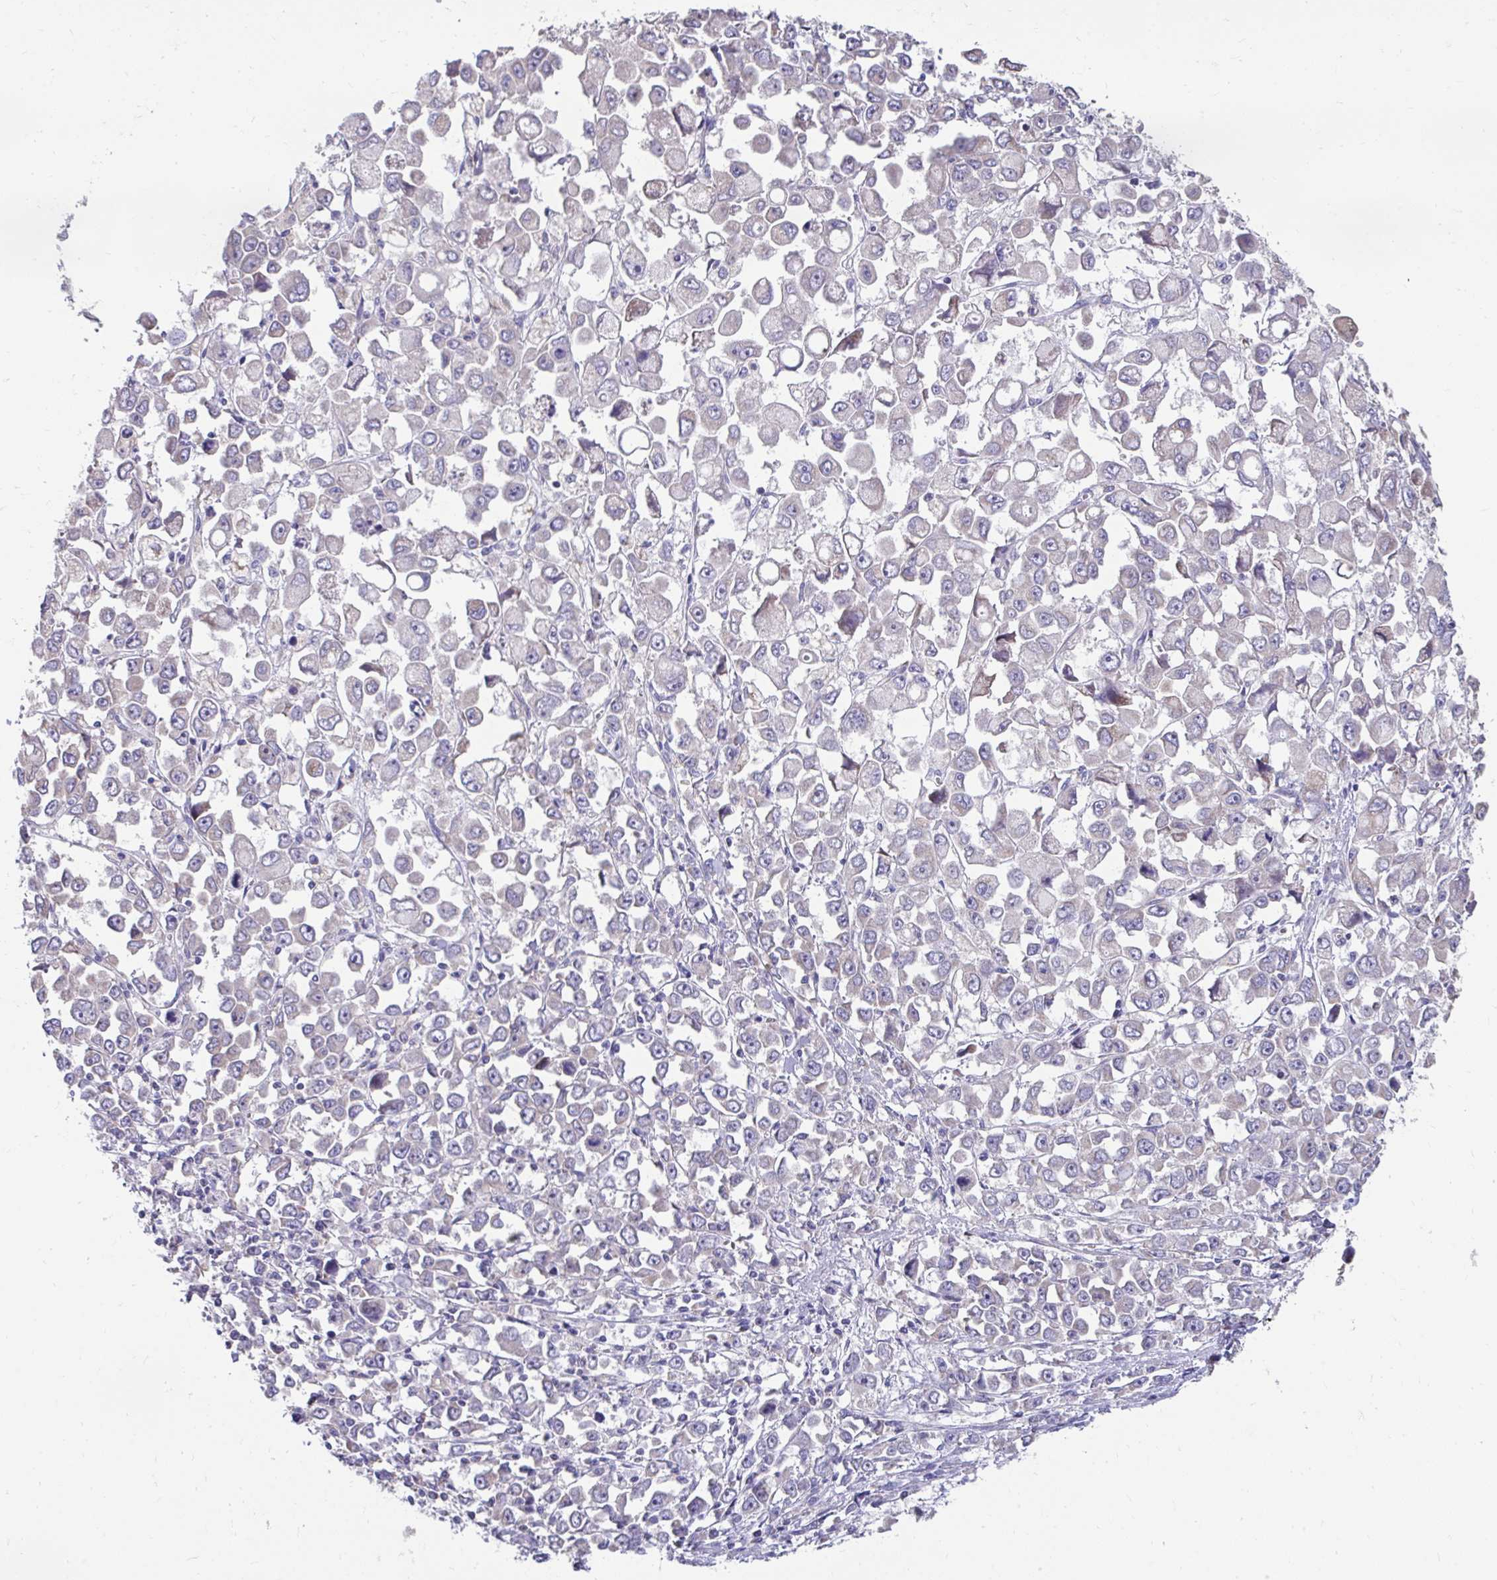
{"staining": {"intensity": "negative", "quantity": "none", "location": "none"}, "tissue": "stomach cancer", "cell_type": "Tumor cells", "image_type": "cancer", "snomed": [{"axis": "morphology", "description": "Adenocarcinoma, NOS"}, {"axis": "topography", "description": "Stomach, upper"}], "caption": "IHC of human adenocarcinoma (stomach) demonstrates no positivity in tumor cells.", "gene": "LINGO4", "patient": {"sex": "male", "age": 70}}